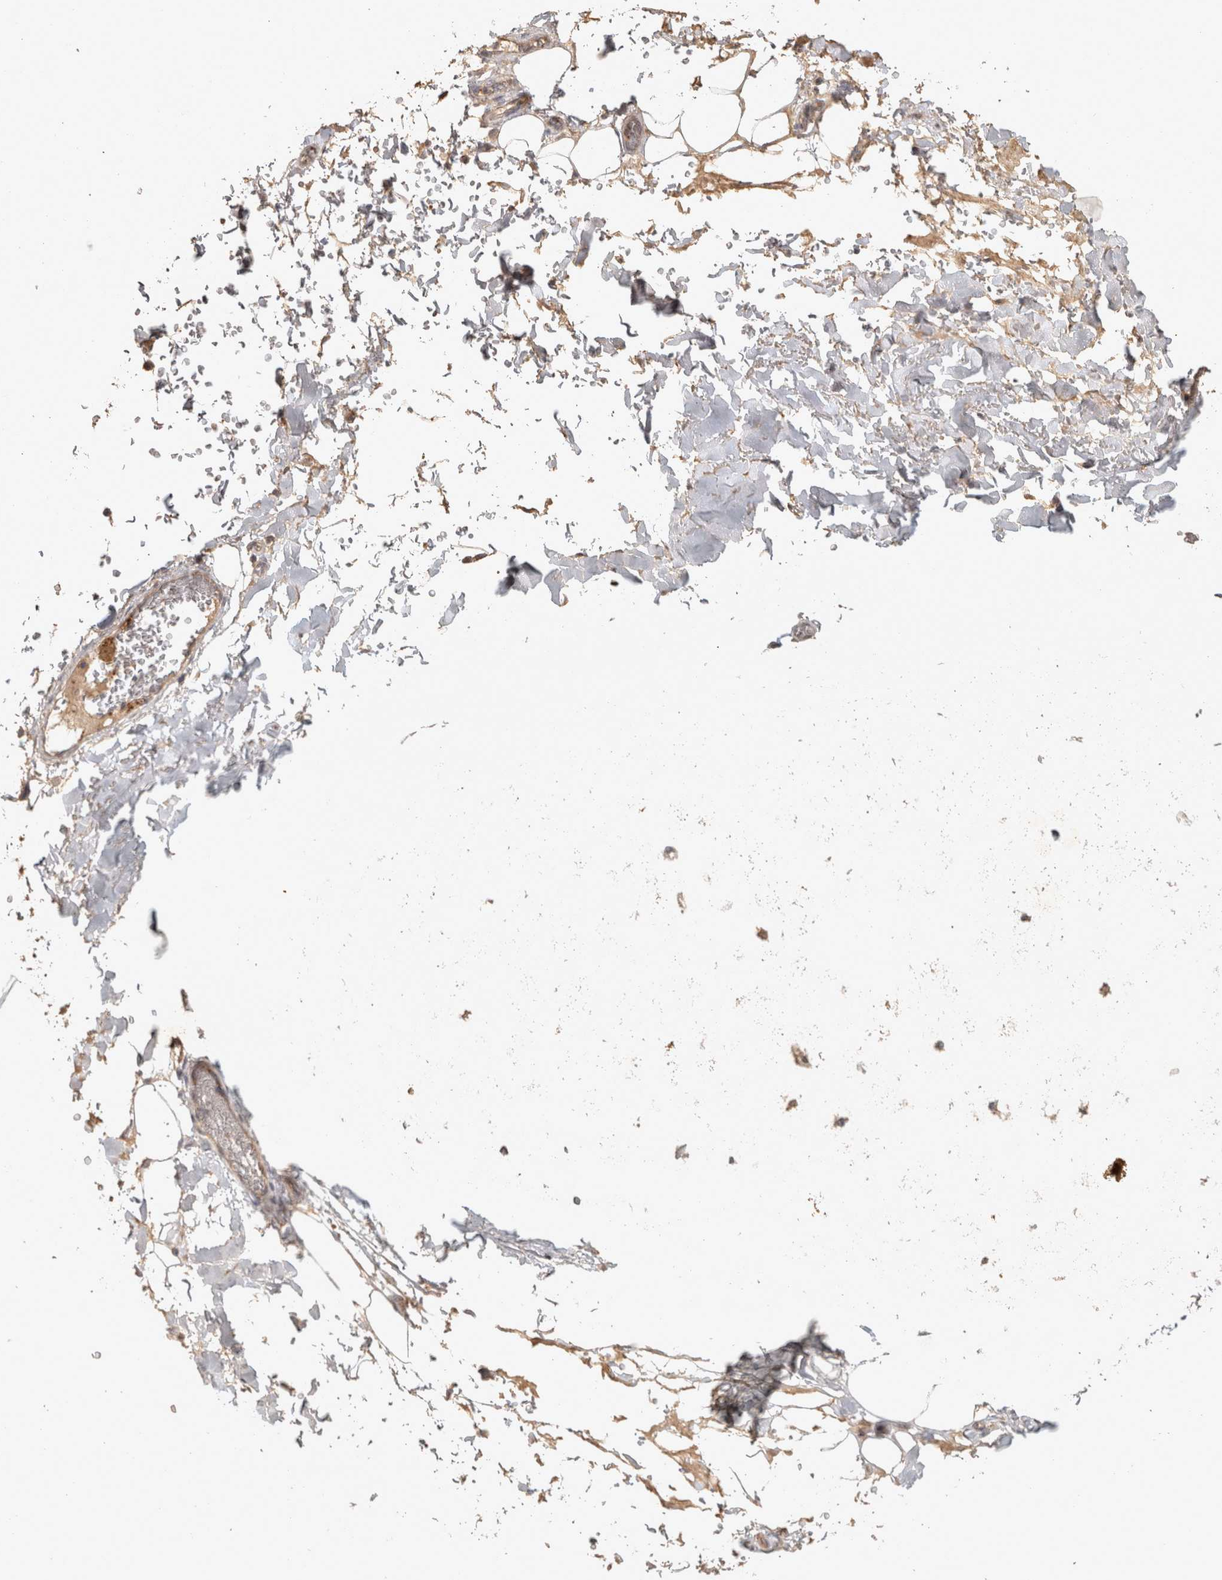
{"staining": {"intensity": "weak", "quantity": ">75%", "location": "cytoplasmic/membranous"}, "tissue": "adipose tissue", "cell_type": "Adipocytes", "image_type": "normal", "snomed": [{"axis": "morphology", "description": "Normal tissue, NOS"}, {"axis": "topography", "description": "Cartilage tissue"}], "caption": "Benign adipose tissue demonstrates weak cytoplasmic/membranous positivity in about >75% of adipocytes, visualized by immunohistochemistry.", "gene": "OSTN", "patient": {"sex": "female", "age": 63}}